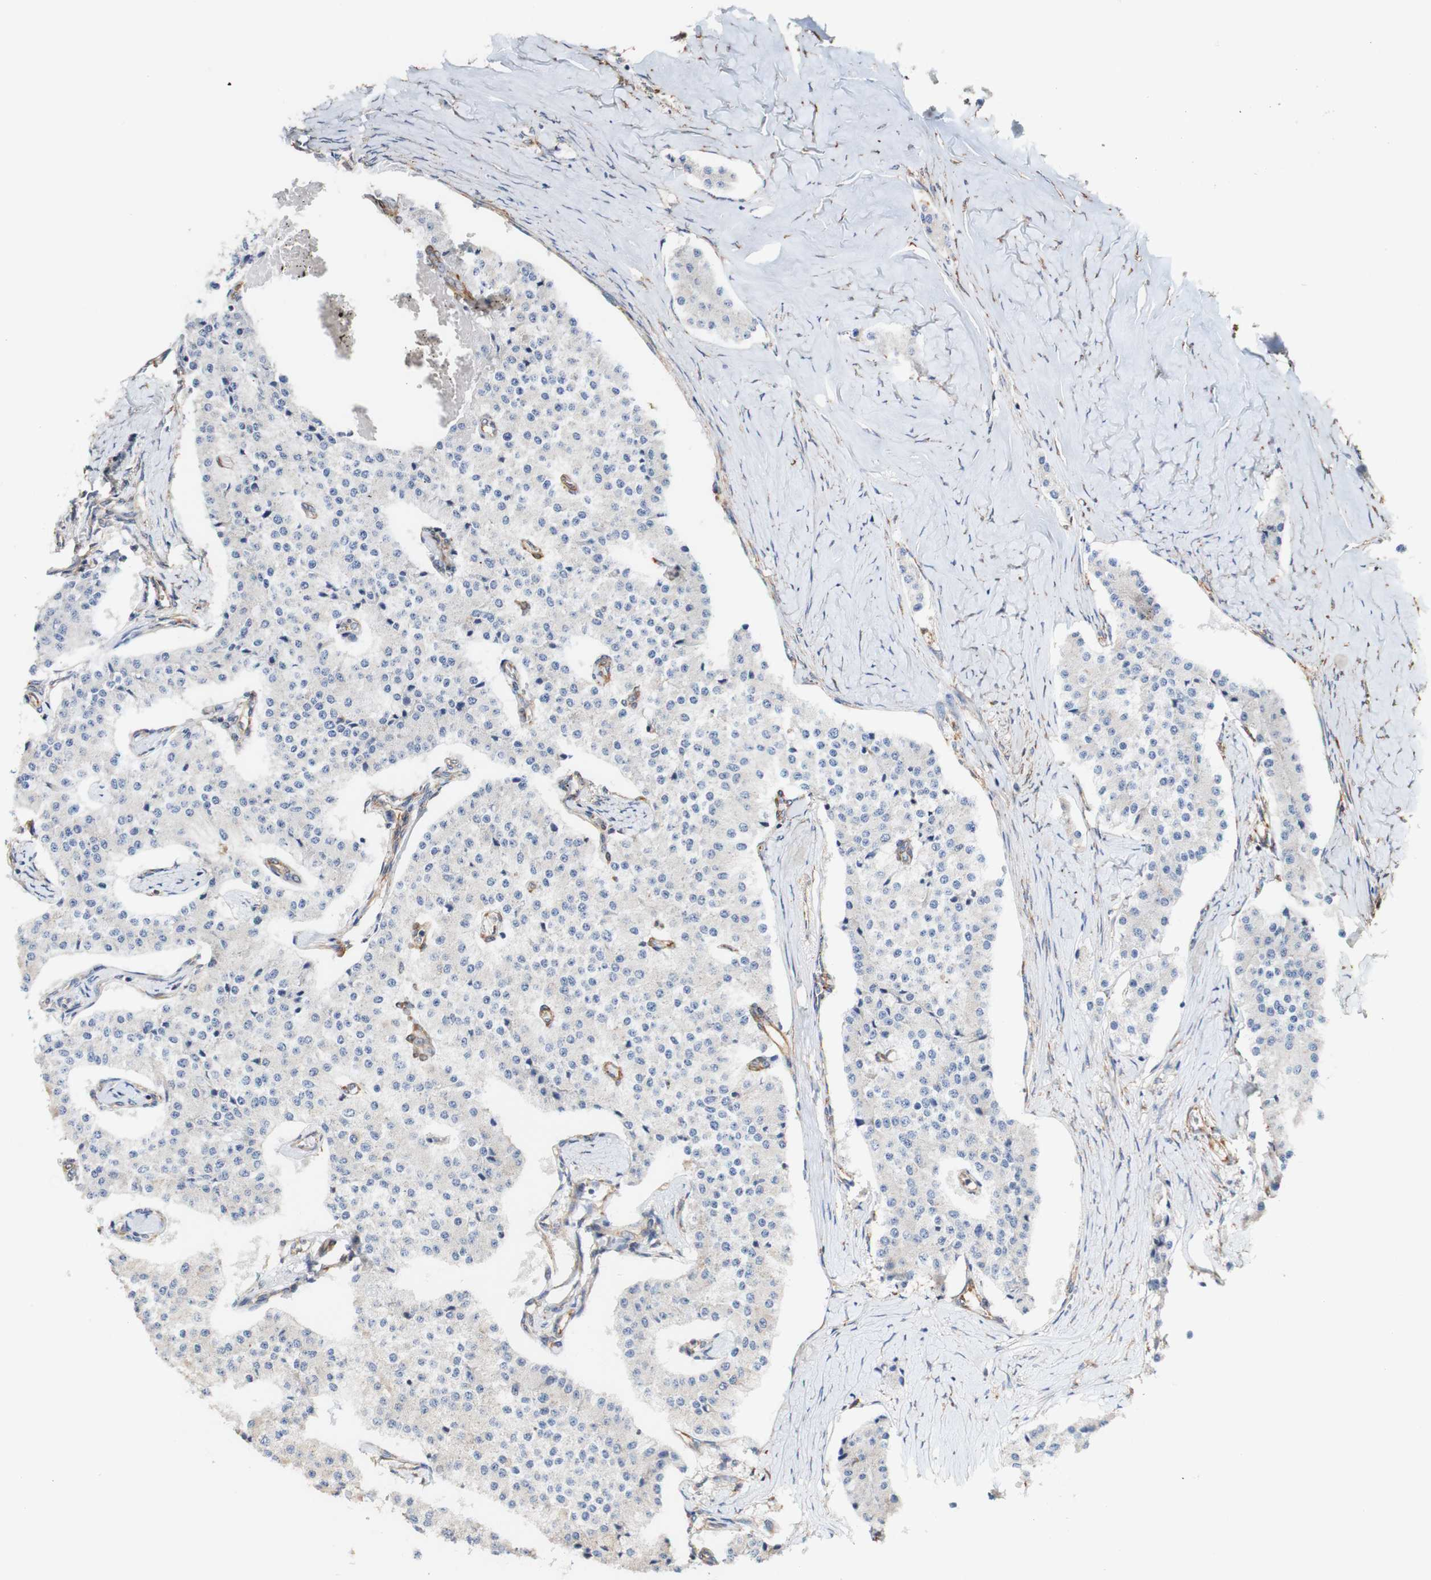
{"staining": {"intensity": "negative", "quantity": "none", "location": "none"}, "tissue": "carcinoid", "cell_type": "Tumor cells", "image_type": "cancer", "snomed": [{"axis": "morphology", "description": "Carcinoid, malignant, NOS"}, {"axis": "topography", "description": "Colon"}], "caption": "This is an immunohistochemistry micrograph of human carcinoid. There is no expression in tumor cells.", "gene": "EIF2AK4", "patient": {"sex": "female", "age": 52}}